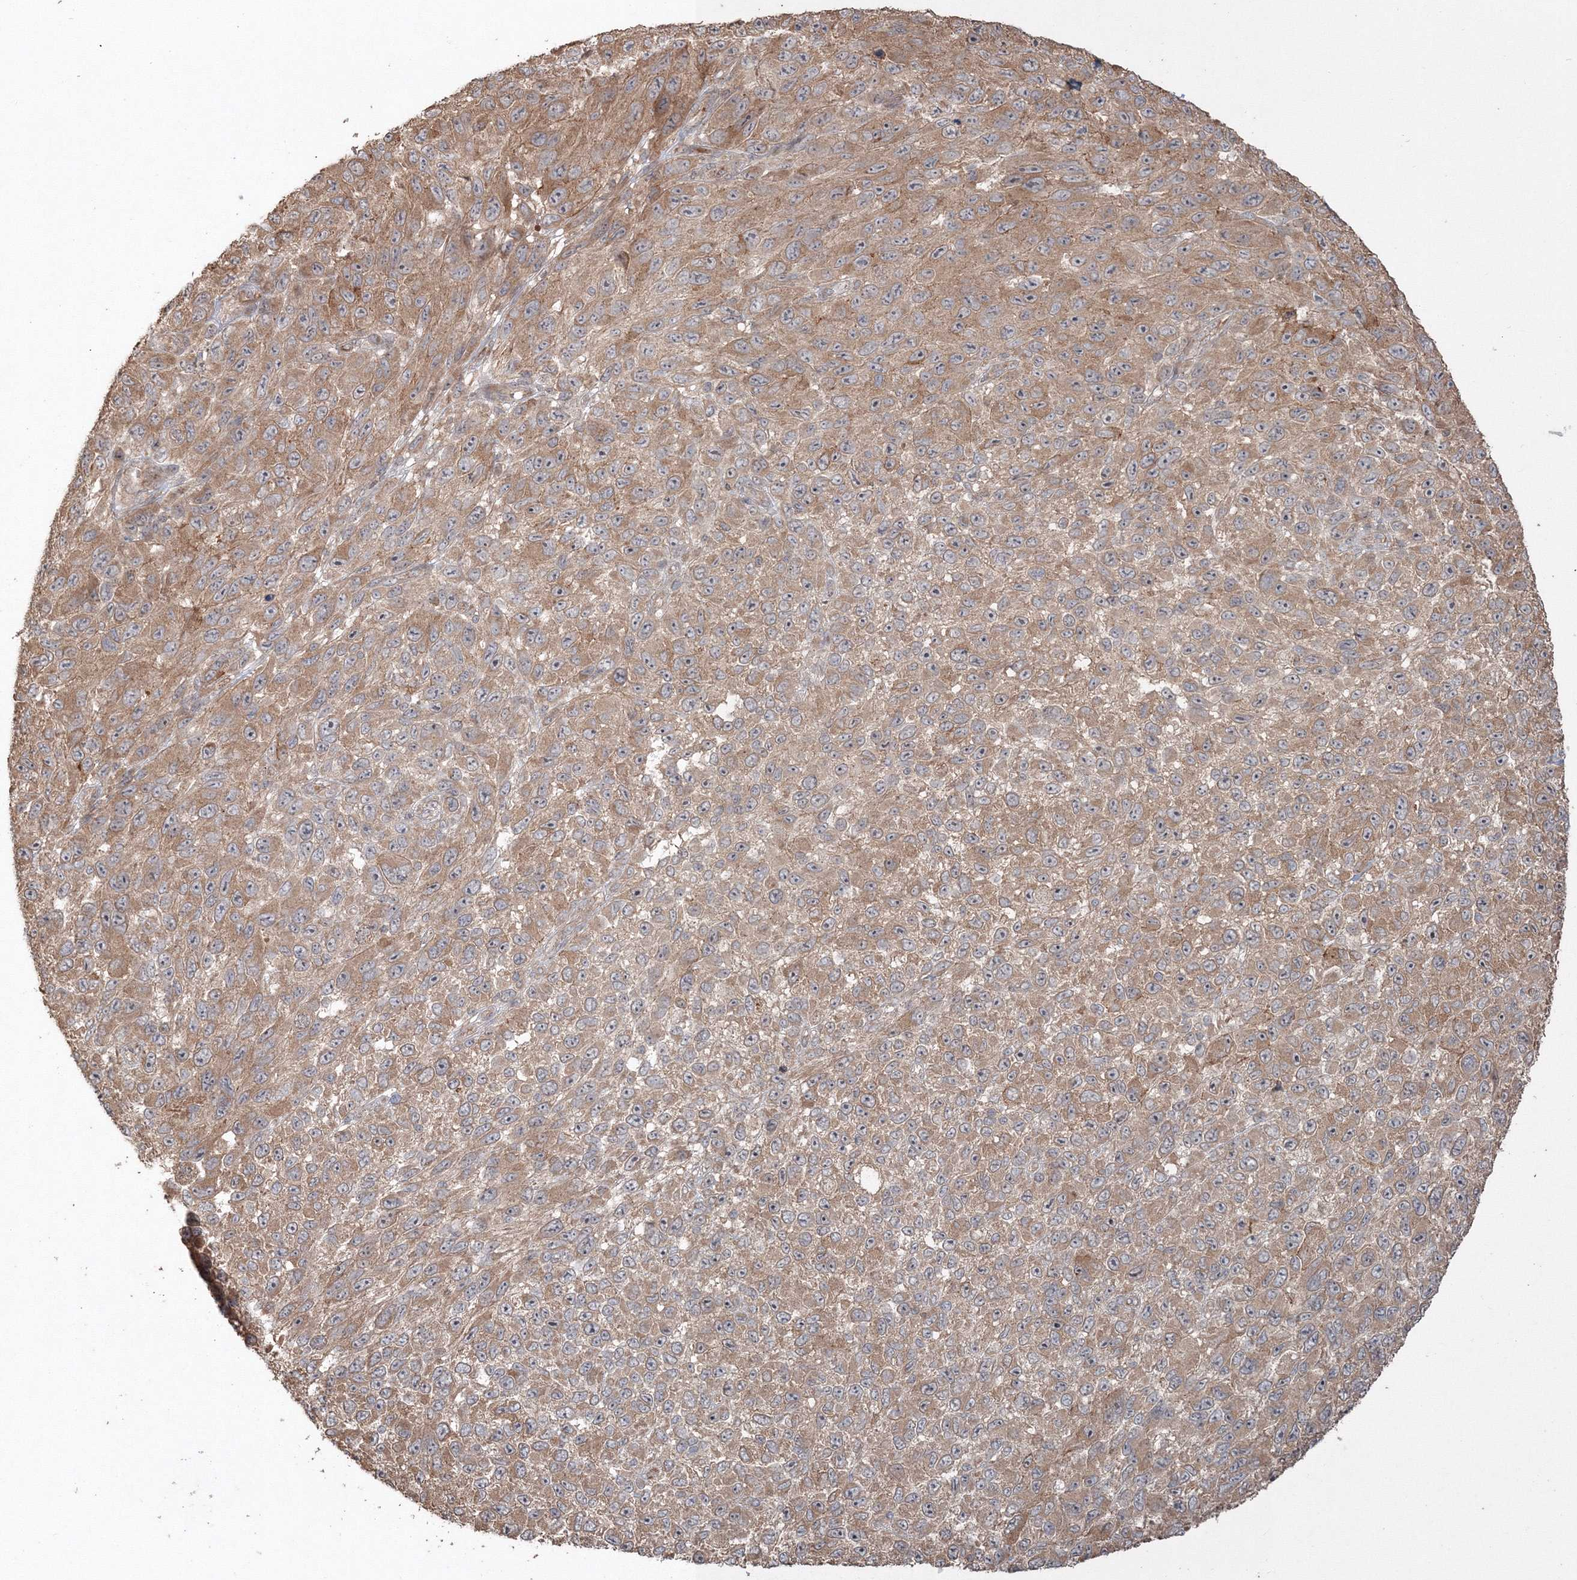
{"staining": {"intensity": "weak", "quantity": ">75%", "location": "cytoplasmic/membranous"}, "tissue": "melanoma", "cell_type": "Tumor cells", "image_type": "cancer", "snomed": [{"axis": "morphology", "description": "Malignant melanoma, NOS"}, {"axis": "topography", "description": "Skin"}], "caption": "Protein staining demonstrates weak cytoplasmic/membranous expression in approximately >75% of tumor cells in melanoma.", "gene": "ANAPC16", "patient": {"sex": "female", "age": 96}}